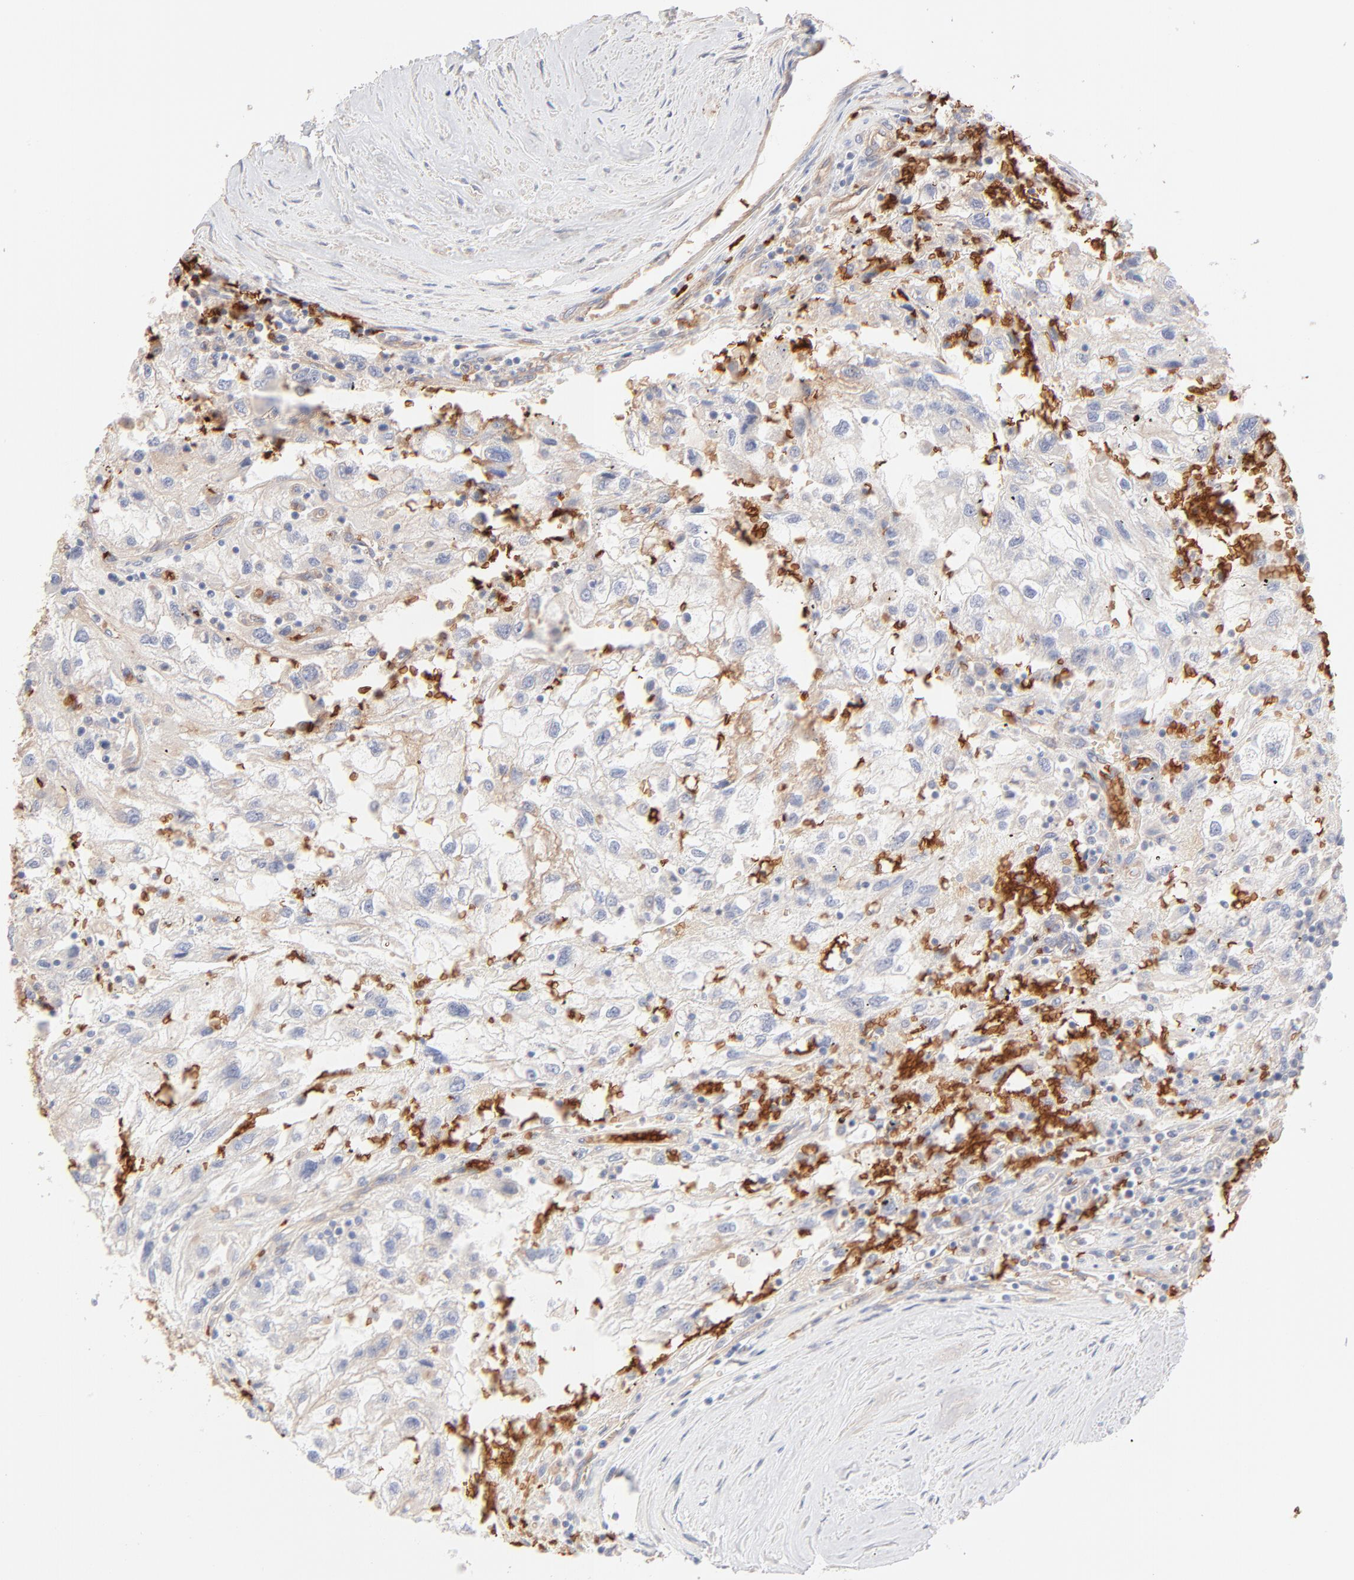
{"staining": {"intensity": "negative", "quantity": "none", "location": "none"}, "tissue": "renal cancer", "cell_type": "Tumor cells", "image_type": "cancer", "snomed": [{"axis": "morphology", "description": "Normal tissue, NOS"}, {"axis": "morphology", "description": "Adenocarcinoma, NOS"}, {"axis": "topography", "description": "Kidney"}], "caption": "A photomicrograph of adenocarcinoma (renal) stained for a protein reveals no brown staining in tumor cells. Nuclei are stained in blue.", "gene": "SPTB", "patient": {"sex": "male", "age": 71}}